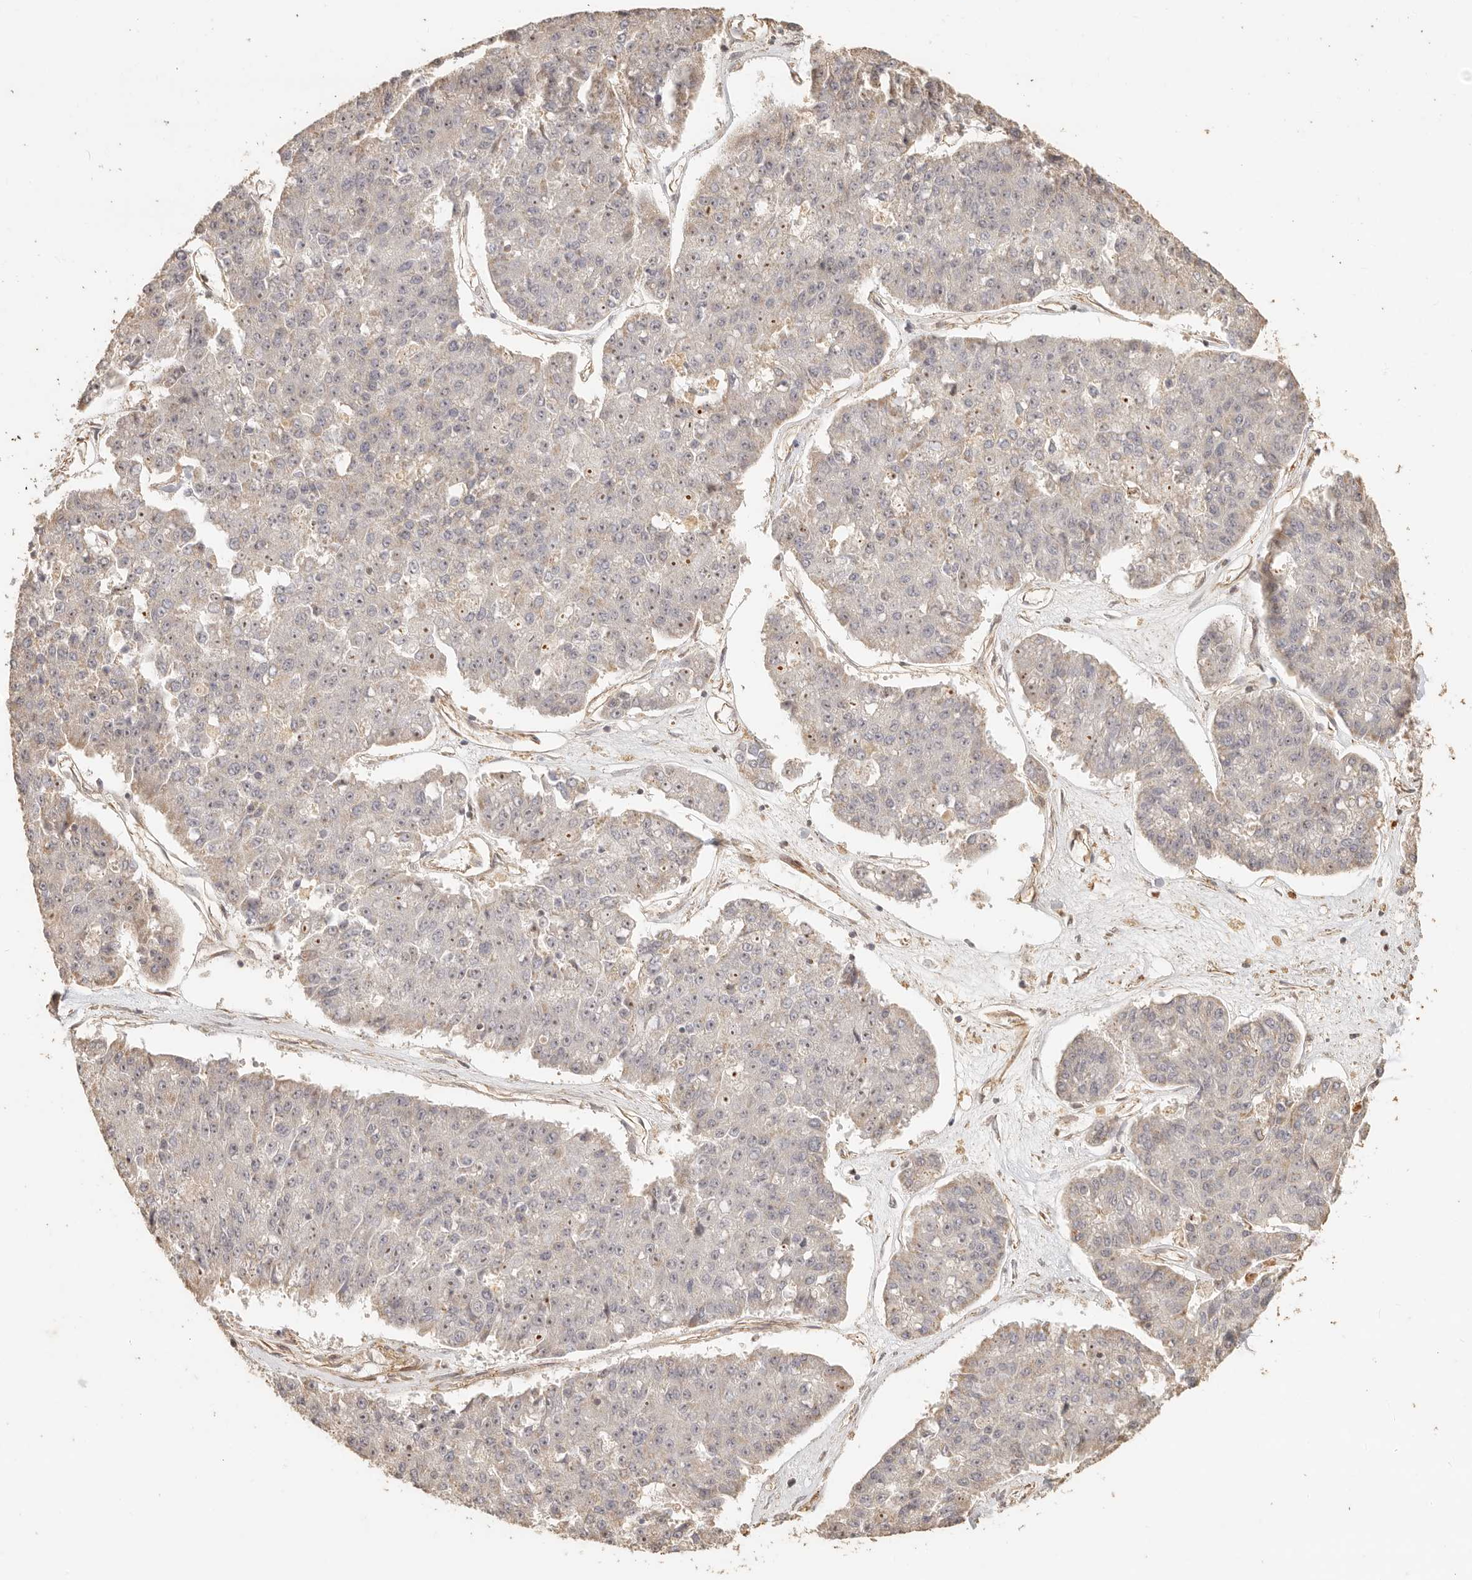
{"staining": {"intensity": "moderate", "quantity": "<25%", "location": "cytoplasmic/membranous,nuclear"}, "tissue": "pancreatic cancer", "cell_type": "Tumor cells", "image_type": "cancer", "snomed": [{"axis": "morphology", "description": "Adenocarcinoma, NOS"}, {"axis": "topography", "description": "Pancreas"}], "caption": "Protein staining demonstrates moderate cytoplasmic/membranous and nuclear expression in about <25% of tumor cells in pancreatic adenocarcinoma.", "gene": "PTPN22", "patient": {"sex": "male", "age": 50}}